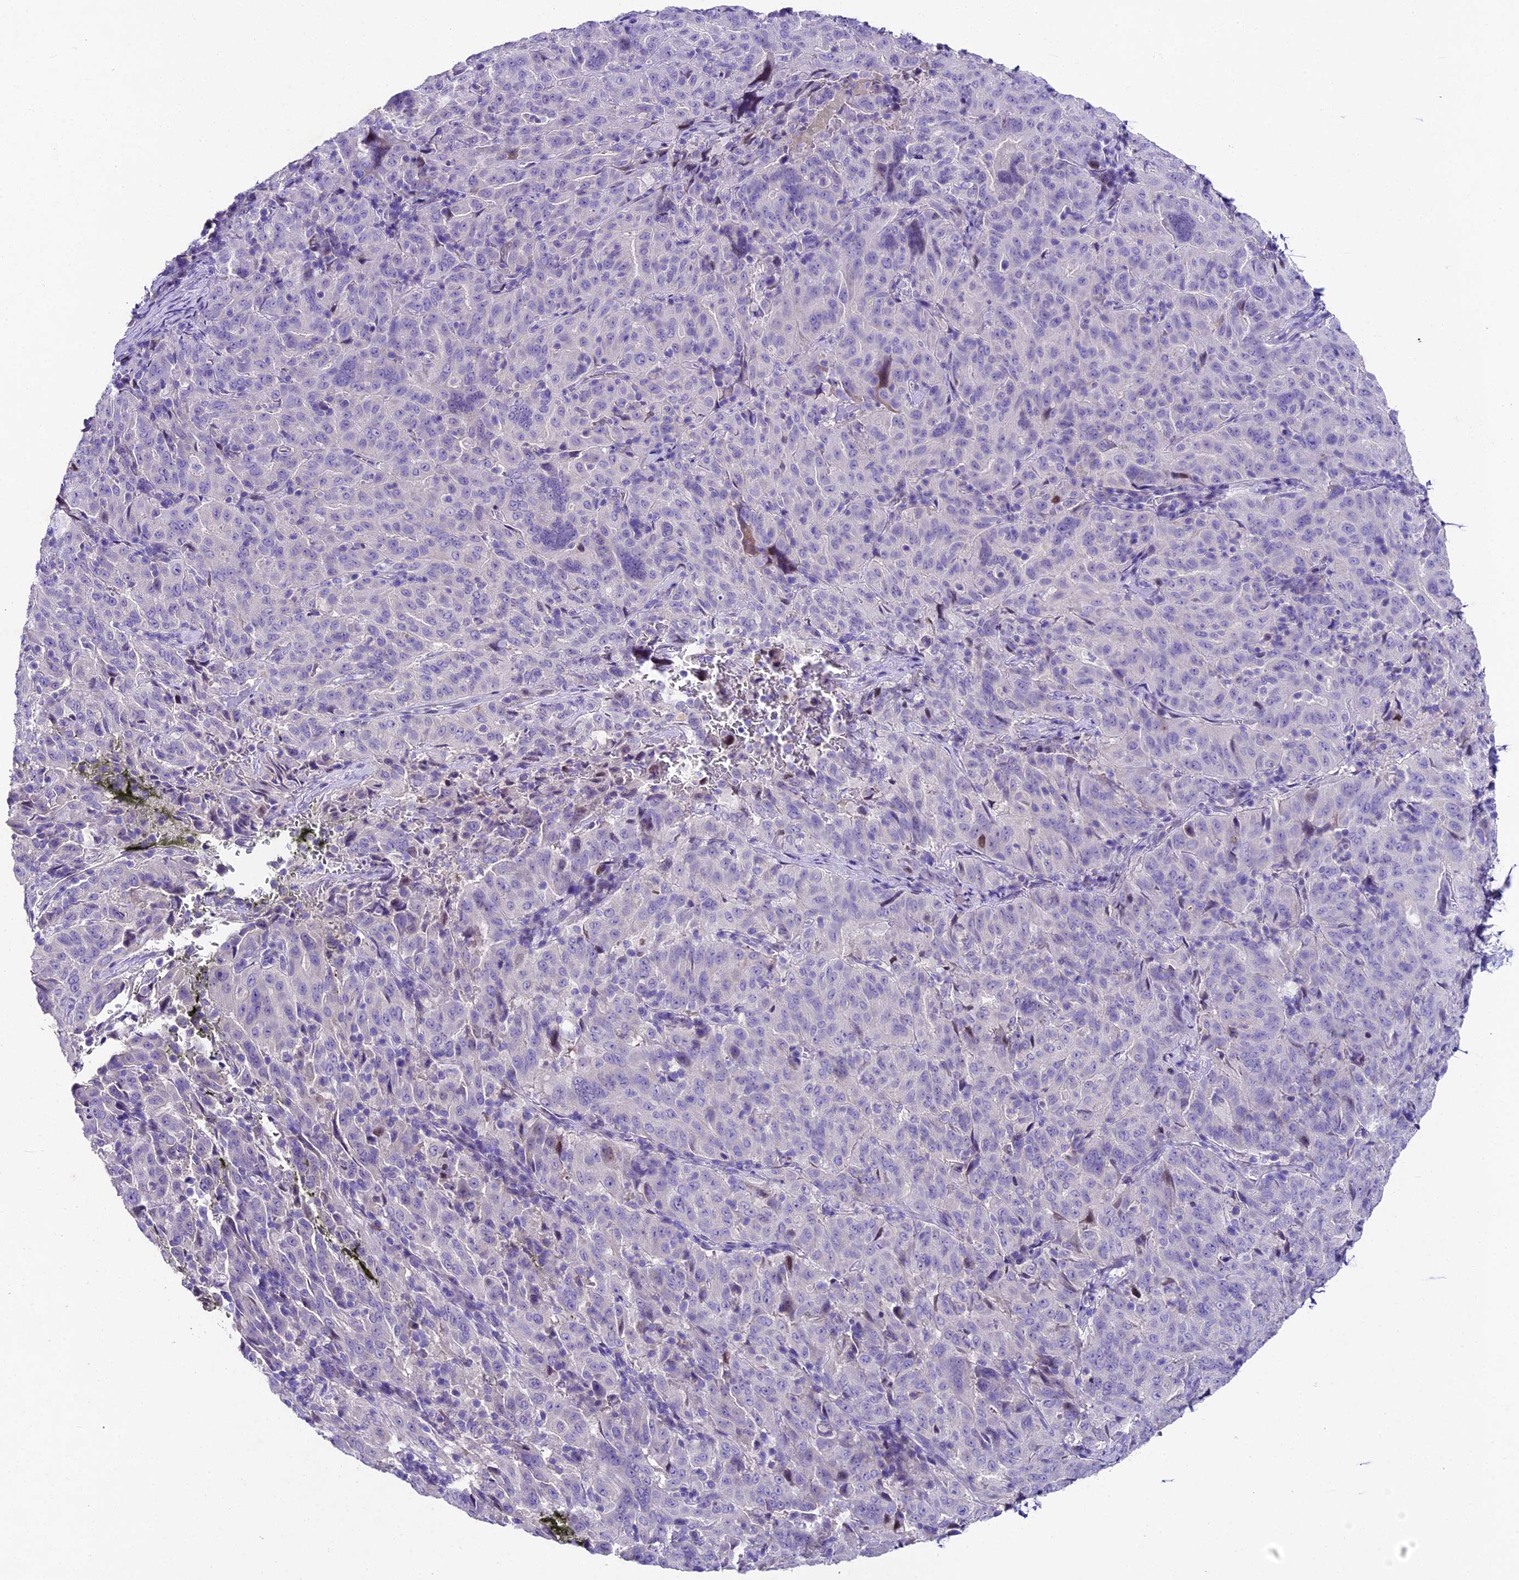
{"staining": {"intensity": "negative", "quantity": "none", "location": "none"}, "tissue": "pancreatic cancer", "cell_type": "Tumor cells", "image_type": "cancer", "snomed": [{"axis": "morphology", "description": "Adenocarcinoma, NOS"}, {"axis": "topography", "description": "Pancreas"}], "caption": "Pancreatic cancer (adenocarcinoma) was stained to show a protein in brown. There is no significant expression in tumor cells.", "gene": "IFT140", "patient": {"sex": "male", "age": 63}}